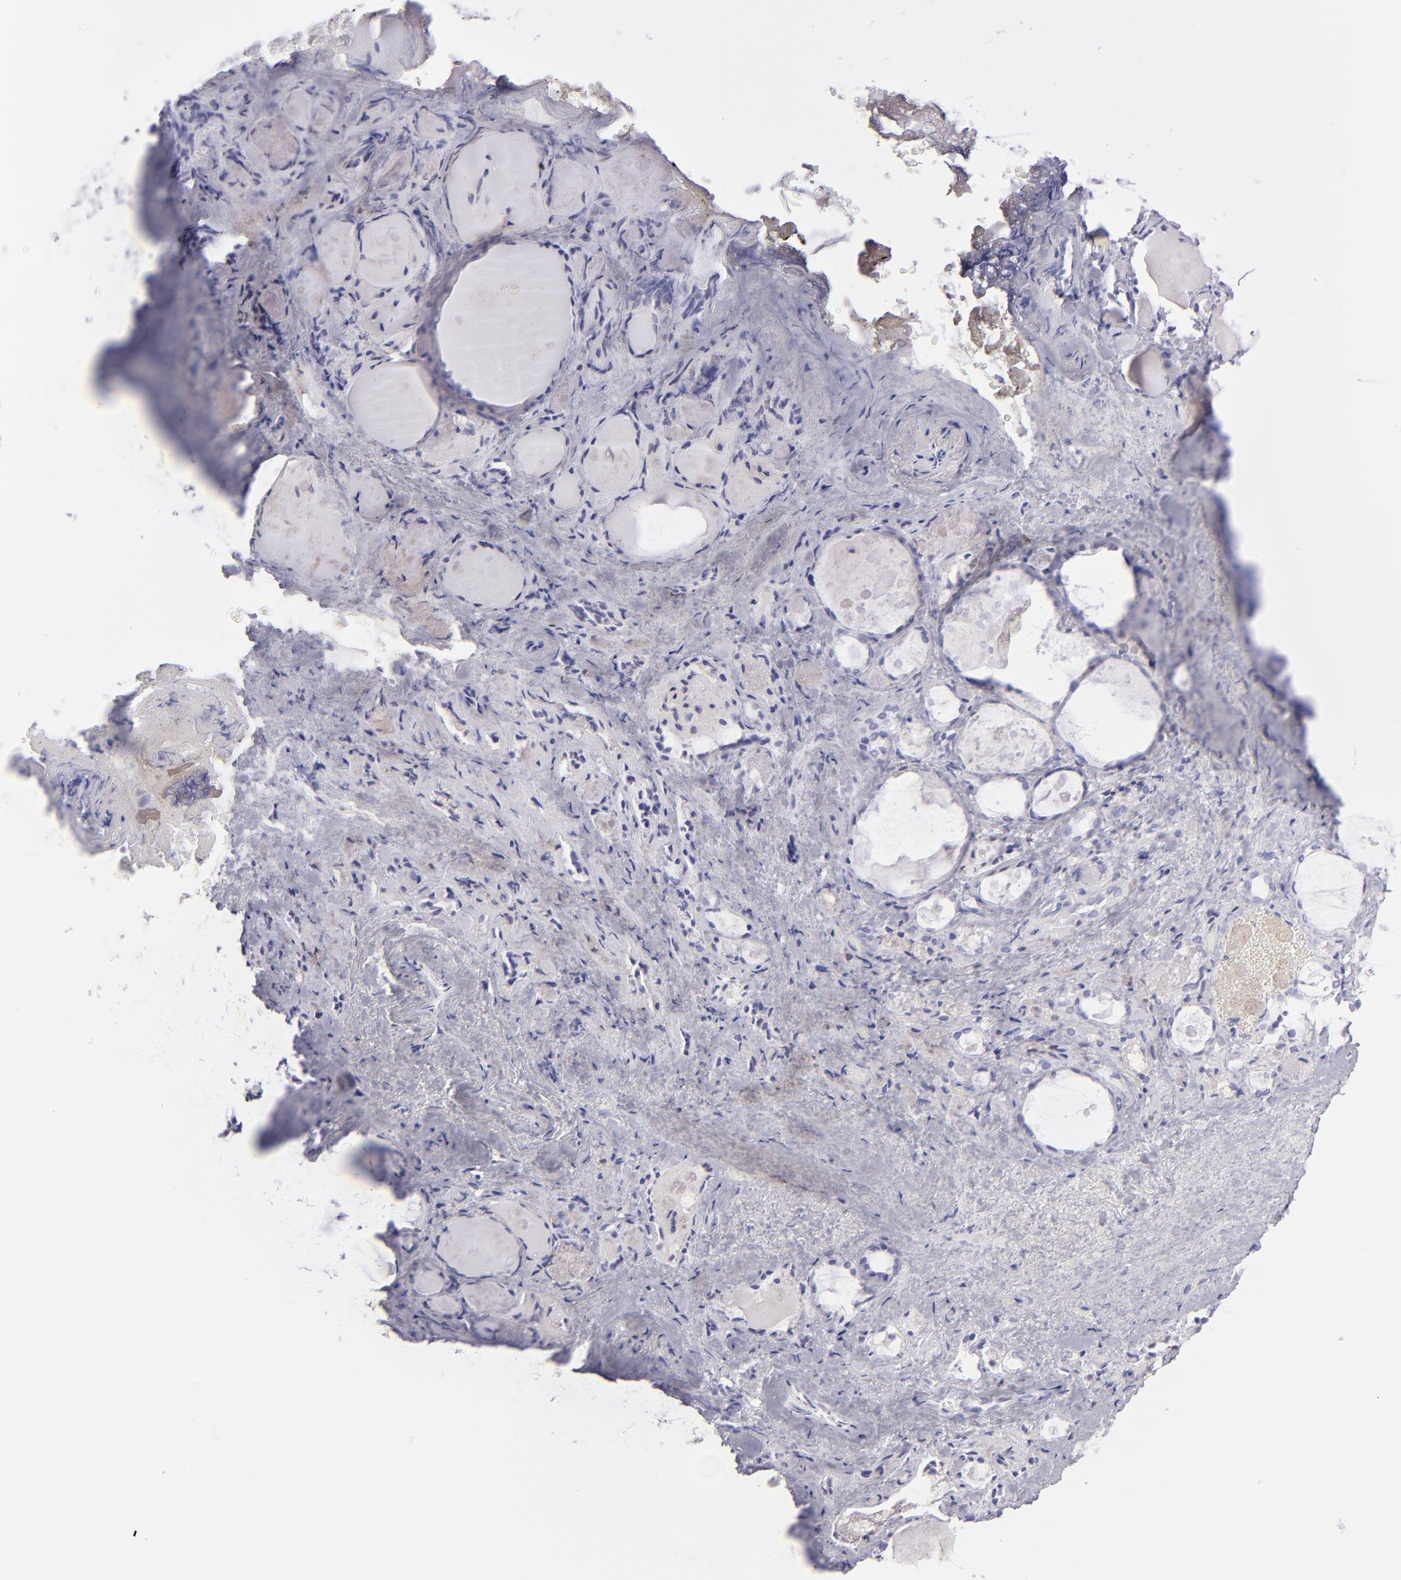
{"staining": {"intensity": "weak", "quantity": "25%-75%", "location": "cytoplasmic/membranous"}, "tissue": "thyroid gland", "cell_type": "Glandular cells", "image_type": "normal", "snomed": [{"axis": "morphology", "description": "Normal tissue, NOS"}, {"axis": "topography", "description": "Thyroid gland"}], "caption": "Immunohistochemical staining of benign thyroid gland reveals 25%-75% levels of weak cytoplasmic/membranous protein expression in about 25%-75% of glandular cells.", "gene": "IRF8", "patient": {"sex": "female", "age": 75}}